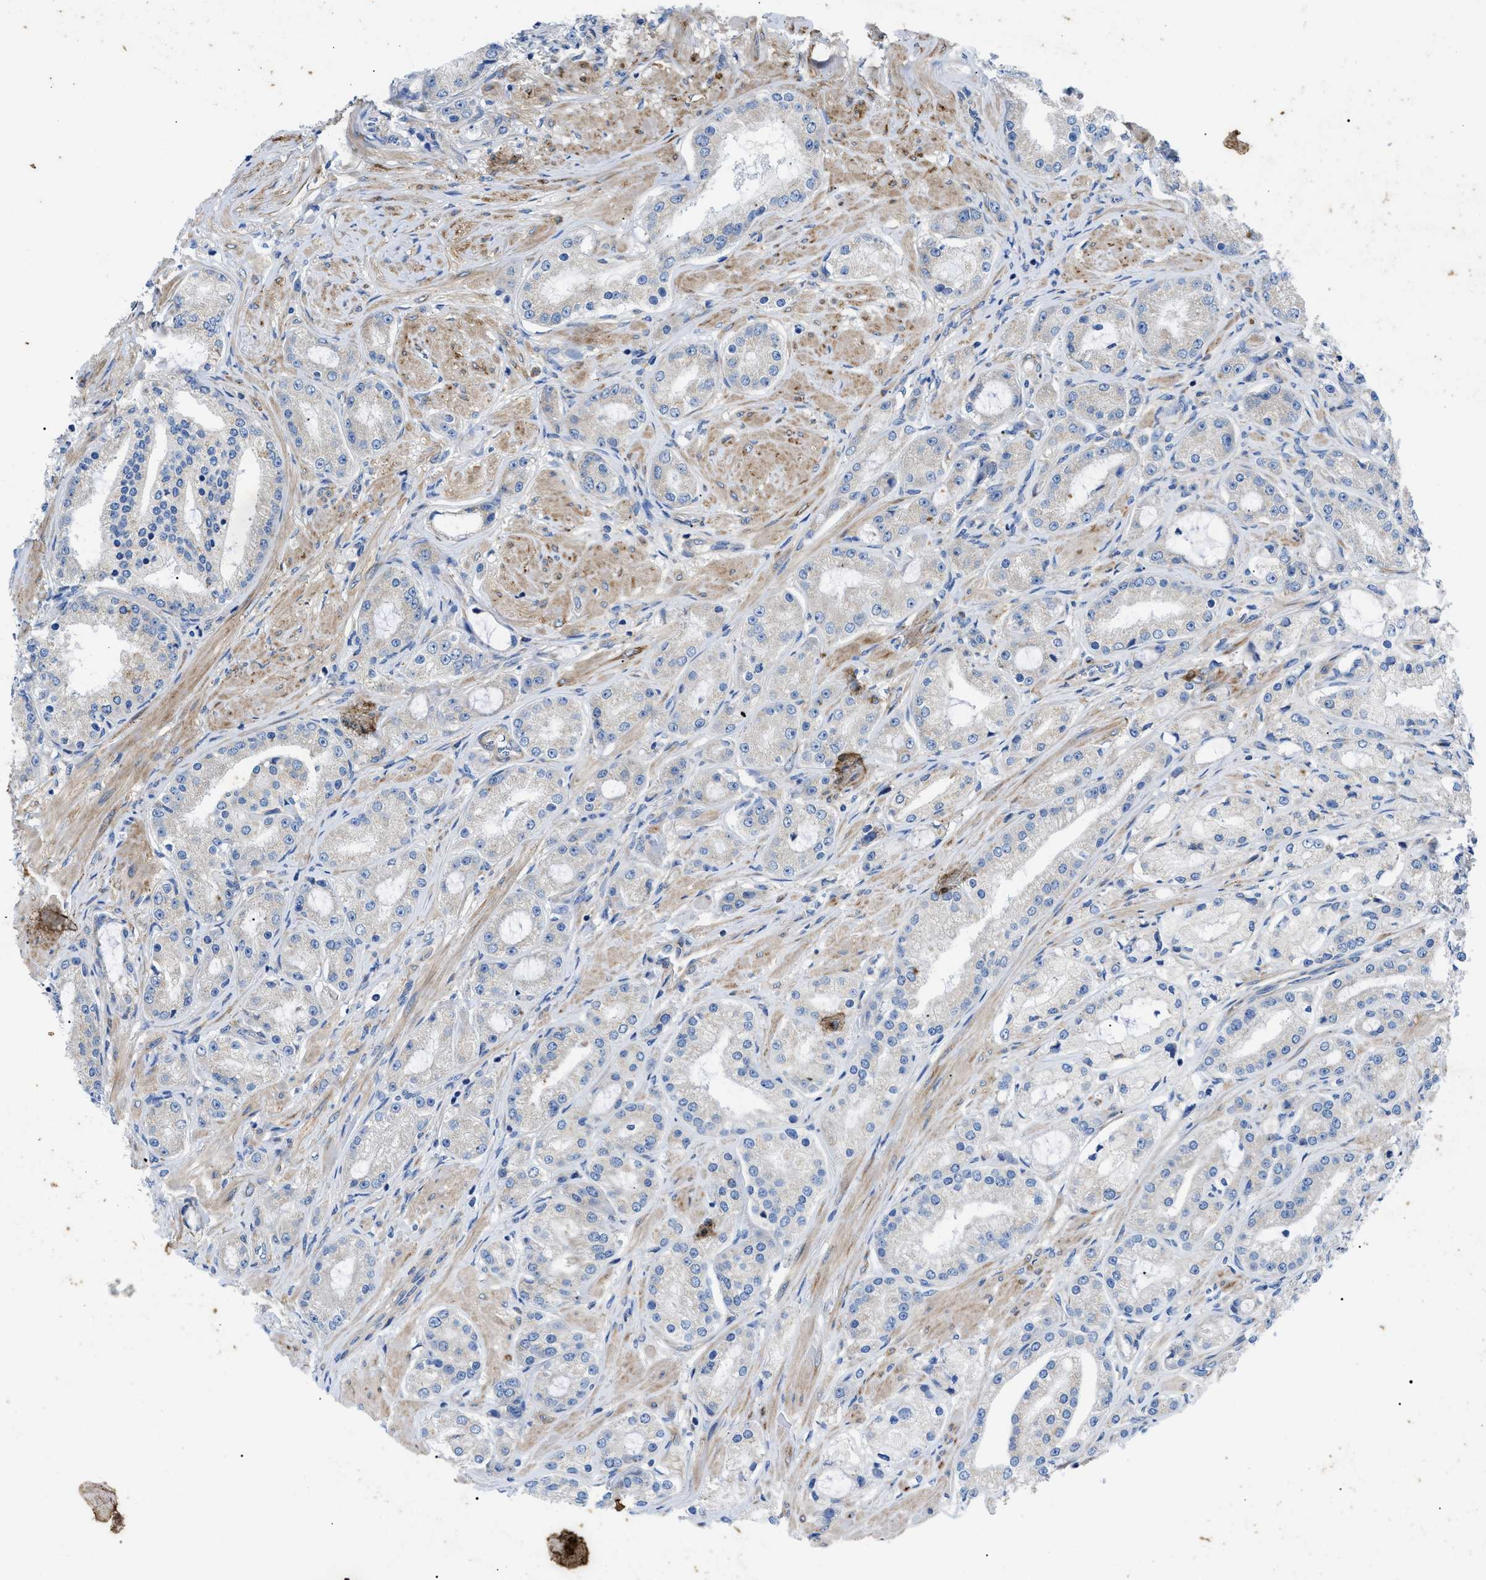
{"staining": {"intensity": "negative", "quantity": "none", "location": "none"}, "tissue": "prostate cancer", "cell_type": "Tumor cells", "image_type": "cancer", "snomed": [{"axis": "morphology", "description": "Adenocarcinoma, Low grade"}, {"axis": "topography", "description": "Prostate"}], "caption": "This is an immunohistochemistry (IHC) photomicrograph of human prostate low-grade adenocarcinoma. There is no staining in tumor cells.", "gene": "HSPB8", "patient": {"sex": "male", "age": 63}}